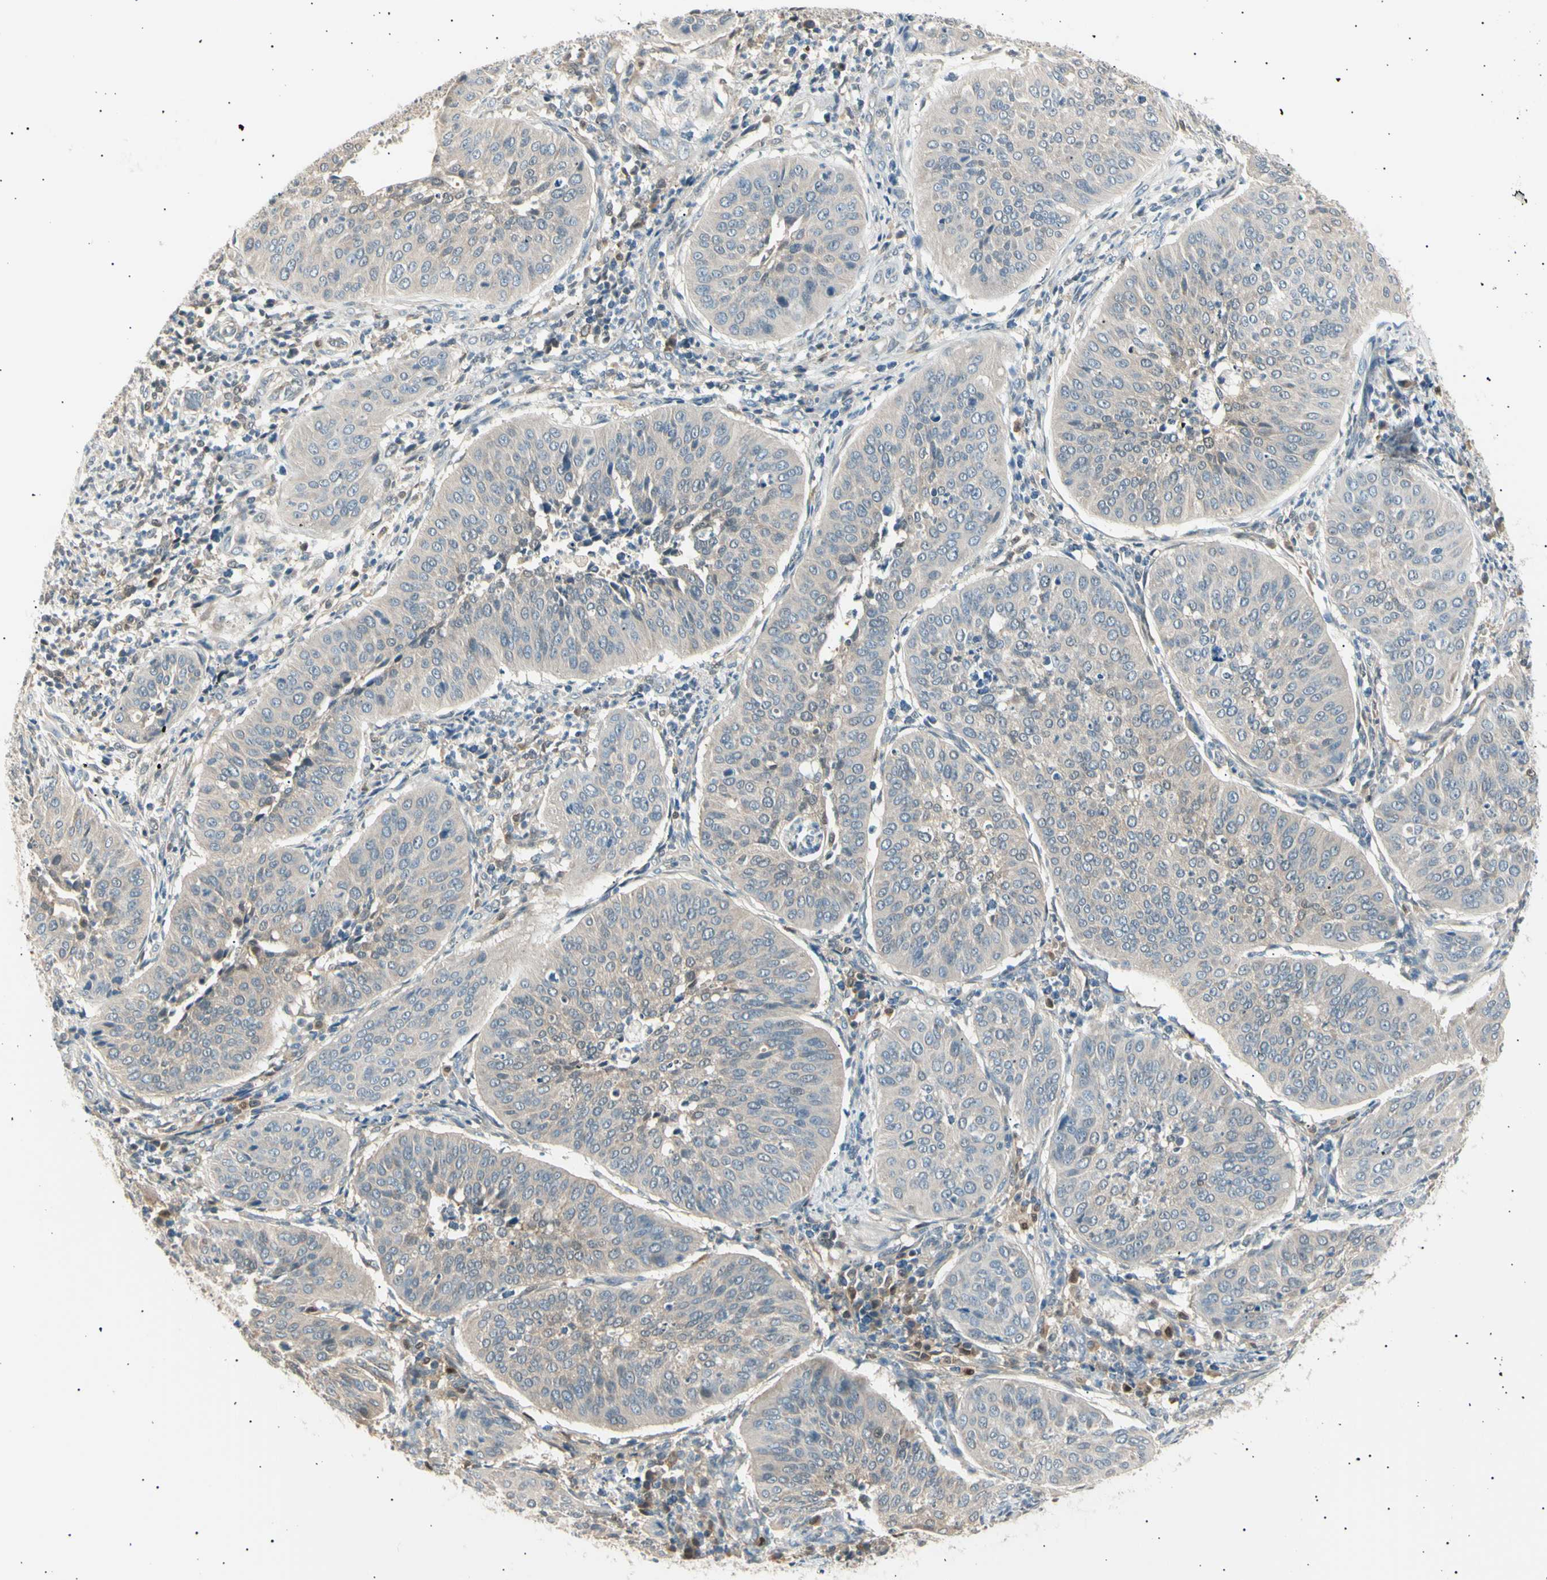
{"staining": {"intensity": "weak", "quantity": "25%-75%", "location": "cytoplasmic/membranous"}, "tissue": "cervical cancer", "cell_type": "Tumor cells", "image_type": "cancer", "snomed": [{"axis": "morphology", "description": "Normal tissue, NOS"}, {"axis": "morphology", "description": "Squamous cell carcinoma, NOS"}, {"axis": "topography", "description": "Cervix"}], "caption": "High-magnification brightfield microscopy of cervical squamous cell carcinoma stained with DAB (brown) and counterstained with hematoxylin (blue). tumor cells exhibit weak cytoplasmic/membranous staining is seen in about25%-75% of cells.", "gene": "LHPP", "patient": {"sex": "female", "age": 39}}